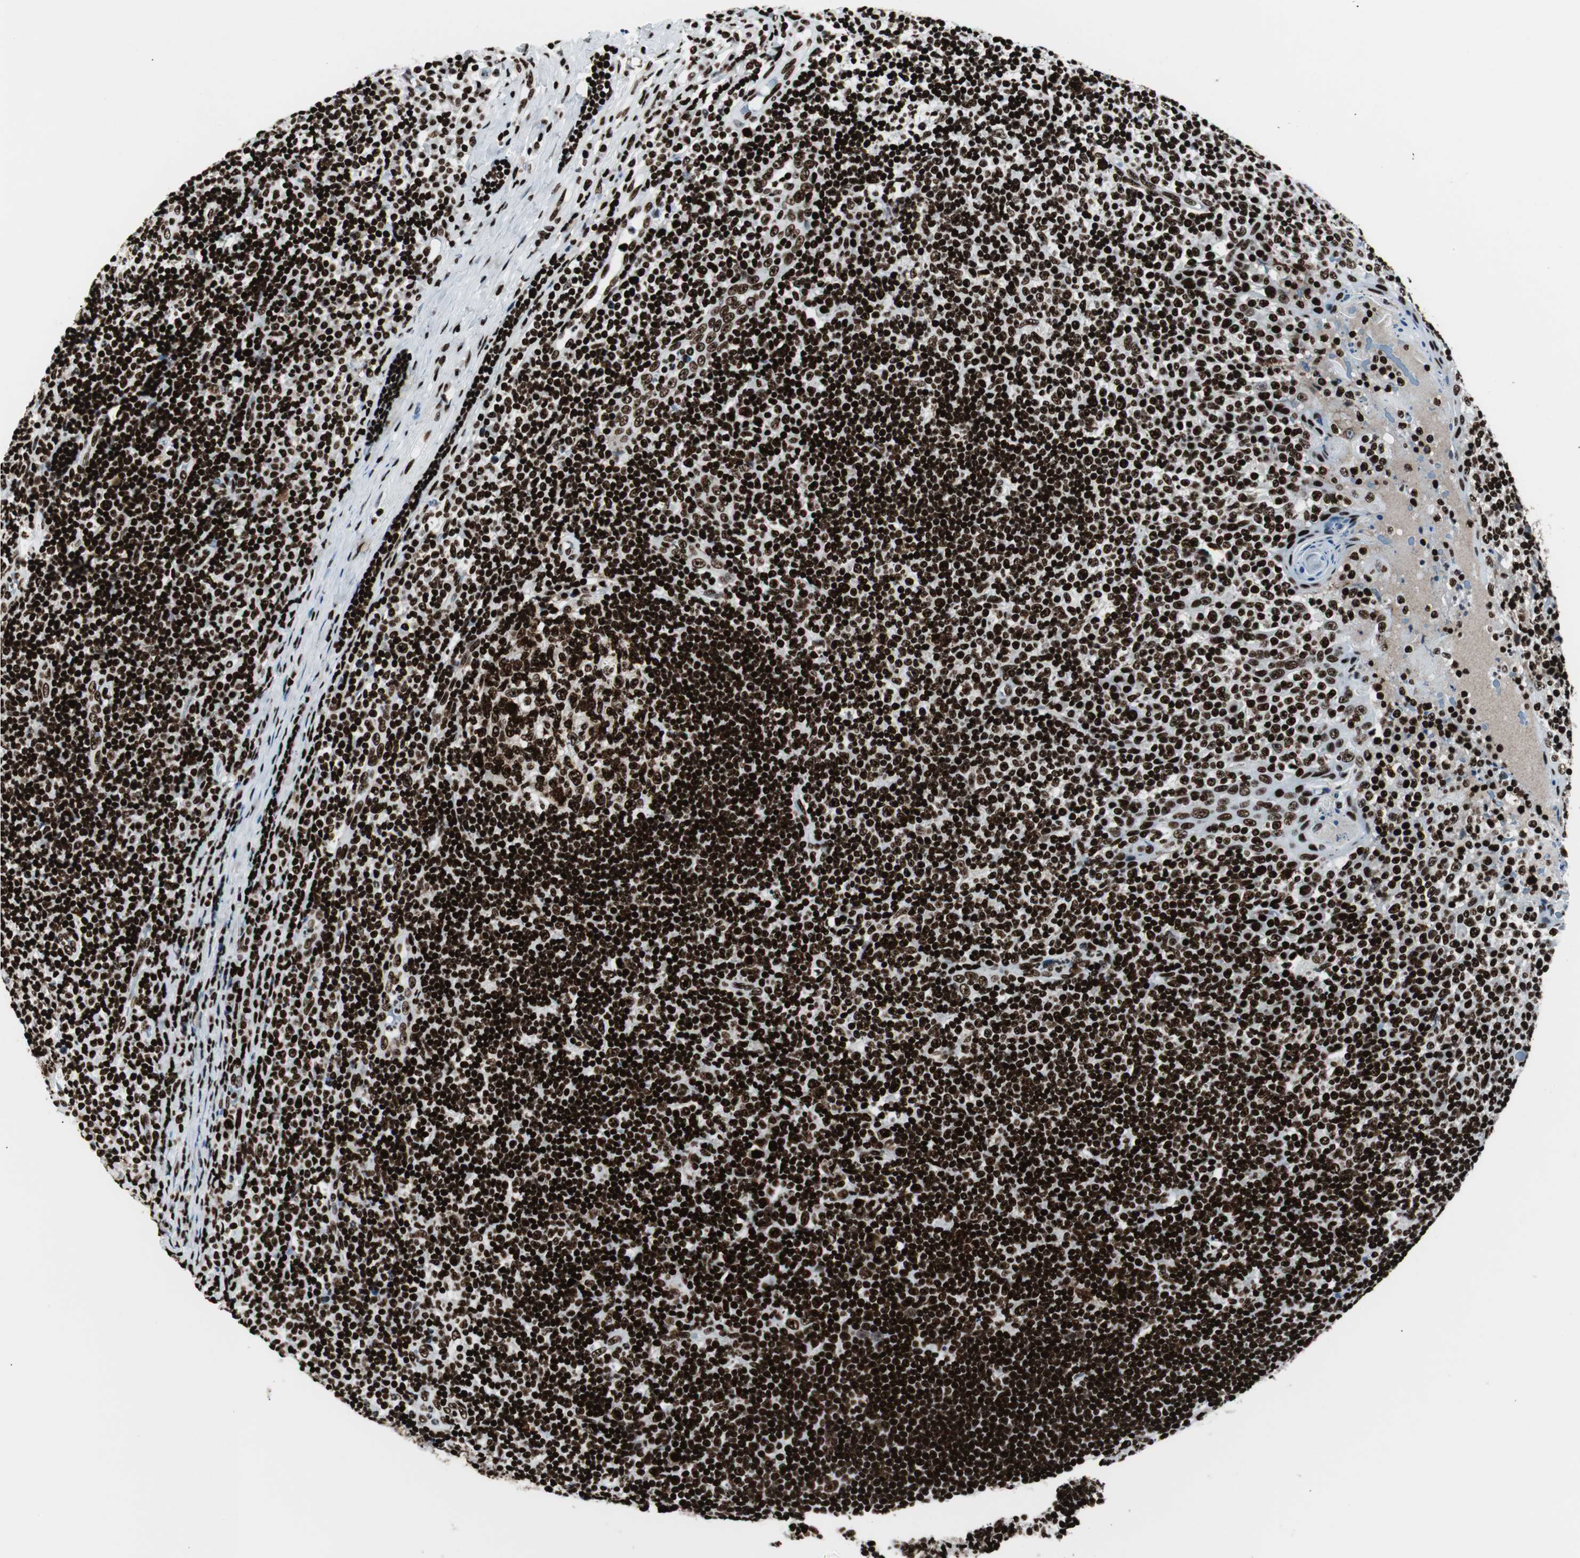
{"staining": {"intensity": "strong", "quantity": ">75%", "location": "nuclear"}, "tissue": "tonsil", "cell_type": "Germinal center cells", "image_type": "normal", "snomed": [{"axis": "morphology", "description": "Normal tissue, NOS"}, {"axis": "topography", "description": "Tonsil"}], "caption": "IHC staining of unremarkable tonsil, which shows high levels of strong nuclear positivity in approximately >75% of germinal center cells indicating strong nuclear protein staining. The staining was performed using DAB (brown) for protein detection and nuclei were counterstained in hematoxylin (blue).", "gene": "NCL", "patient": {"sex": "female", "age": 40}}